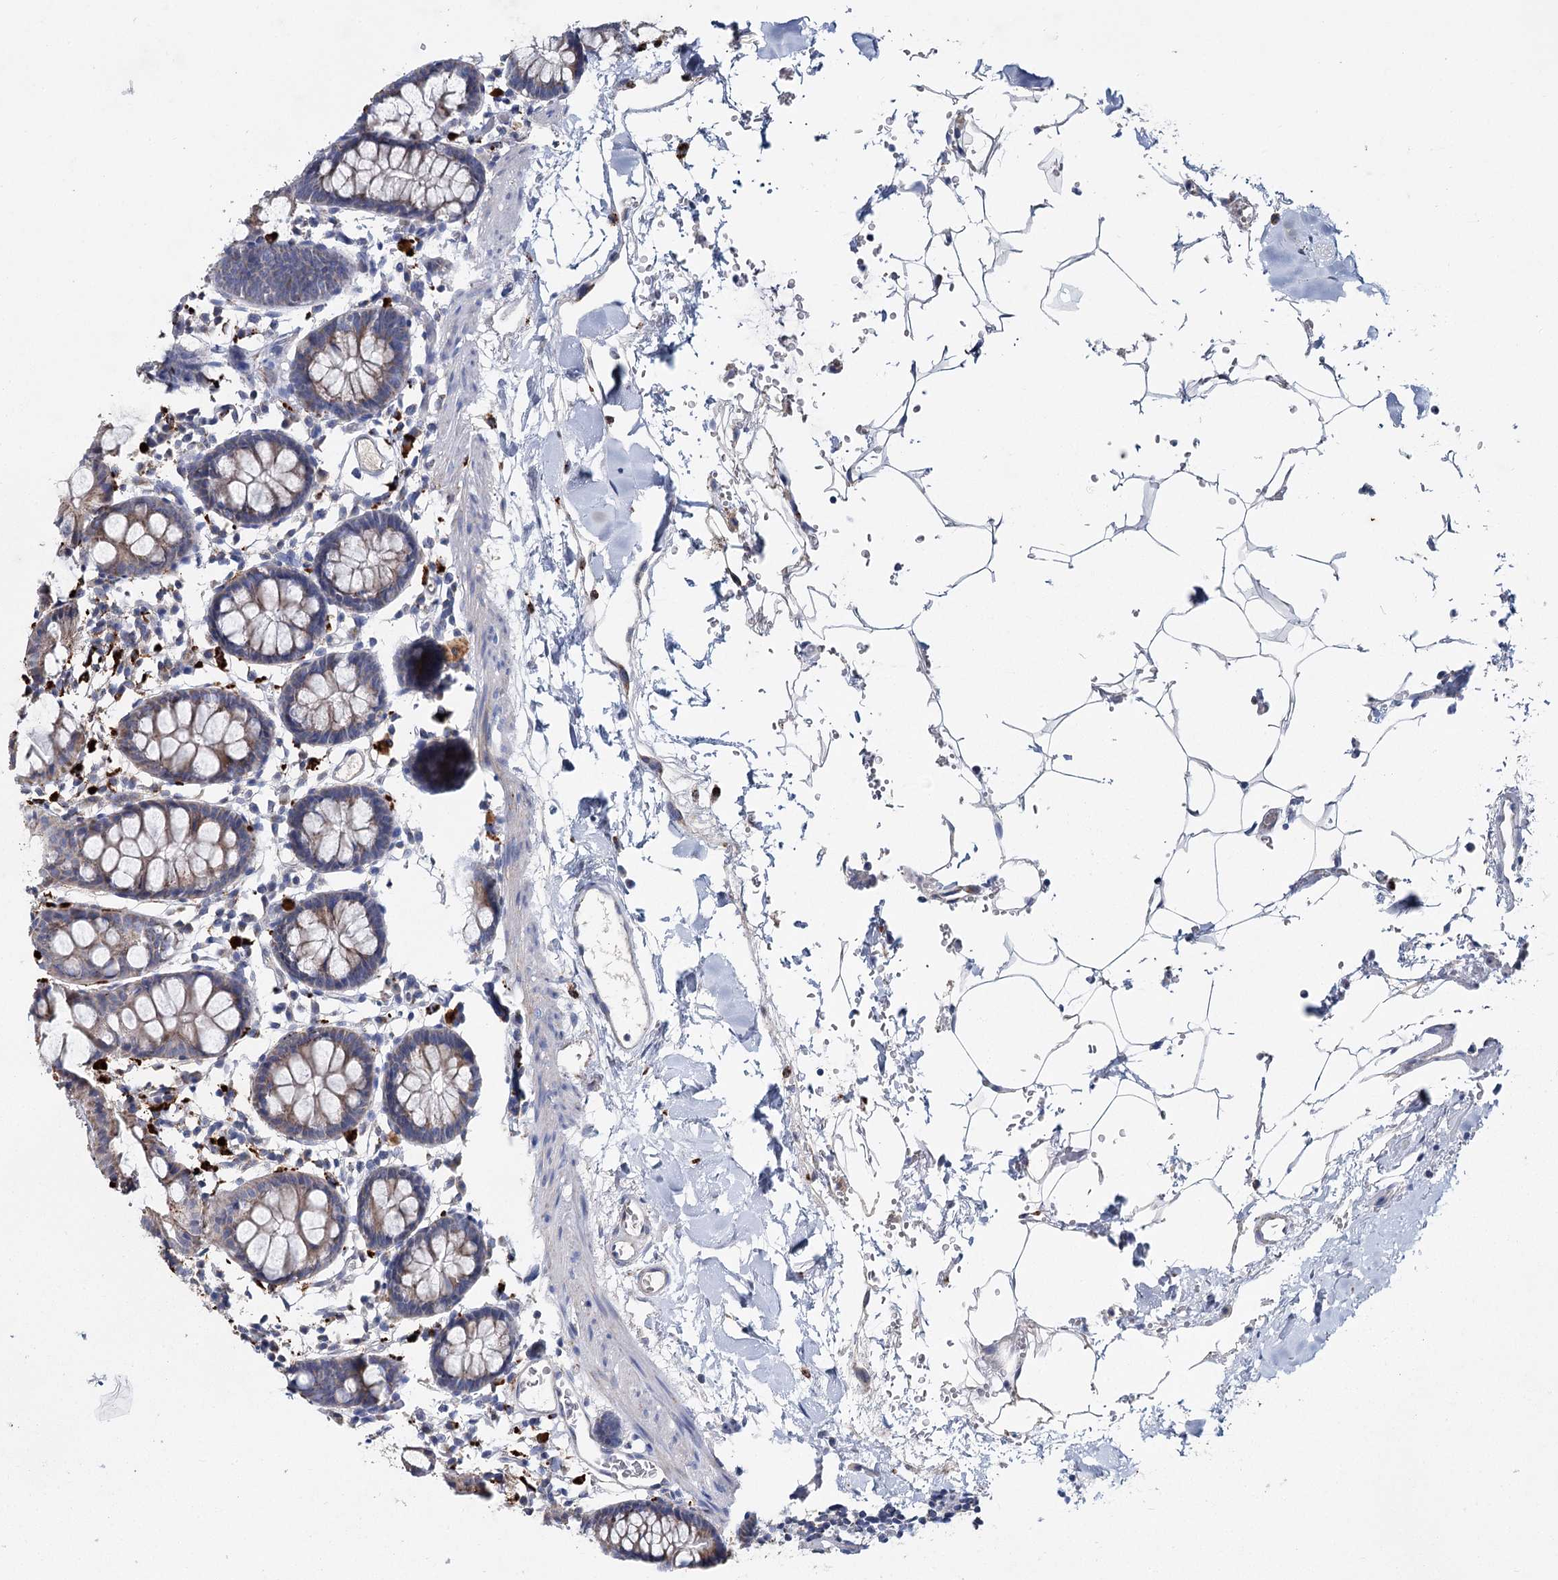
{"staining": {"intensity": "negative", "quantity": "none", "location": "none"}, "tissue": "colon", "cell_type": "Endothelial cells", "image_type": "normal", "snomed": [{"axis": "morphology", "description": "Normal tissue, NOS"}, {"axis": "topography", "description": "Colon"}], "caption": "Micrograph shows no significant protein staining in endothelial cells of benign colon.", "gene": "ANKRD16", "patient": {"sex": "male", "age": 75}}